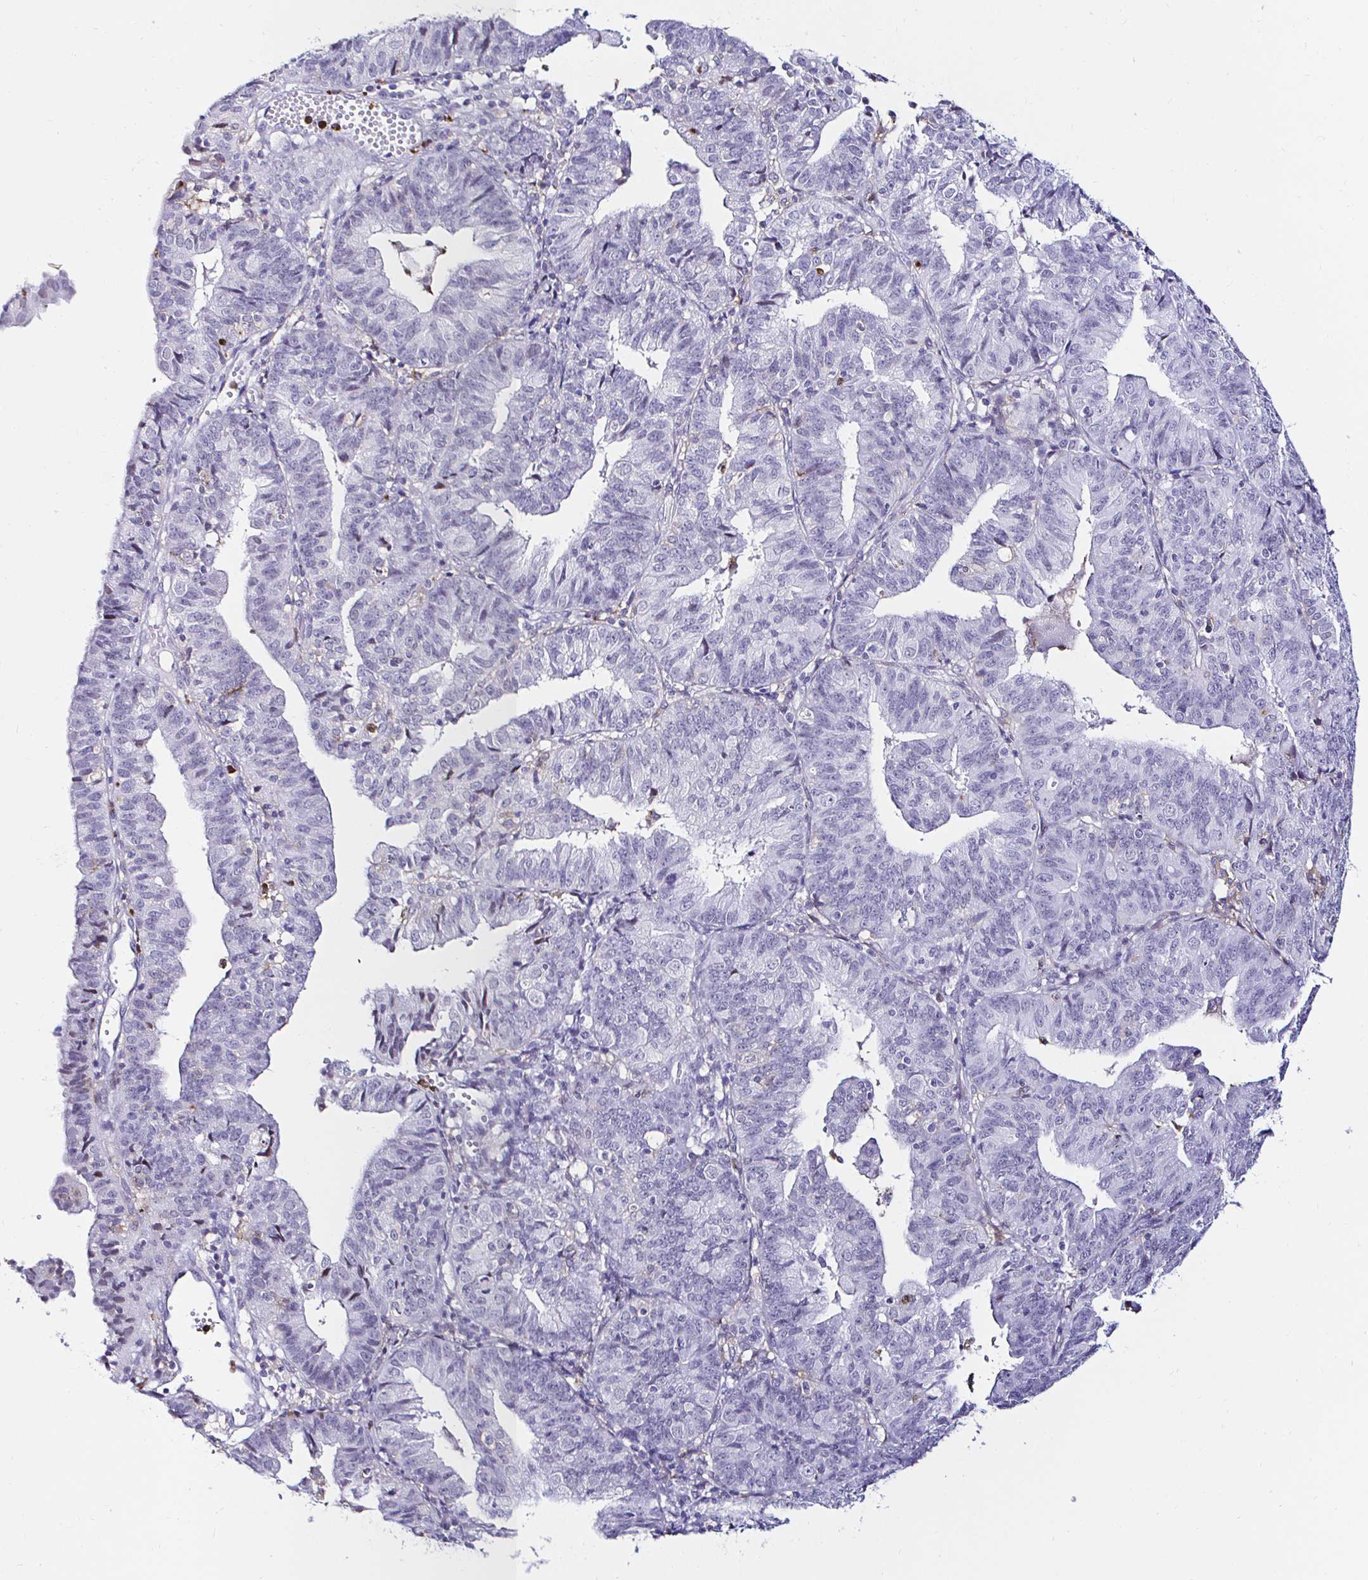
{"staining": {"intensity": "negative", "quantity": "none", "location": "none"}, "tissue": "endometrial cancer", "cell_type": "Tumor cells", "image_type": "cancer", "snomed": [{"axis": "morphology", "description": "Adenocarcinoma, NOS"}, {"axis": "topography", "description": "Endometrium"}], "caption": "Immunohistochemistry of human endometrial adenocarcinoma shows no expression in tumor cells. (IHC, brightfield microscopy, high magnification).", "gene": "CYBB", "patient": {"sex": "female", "age": 56}}